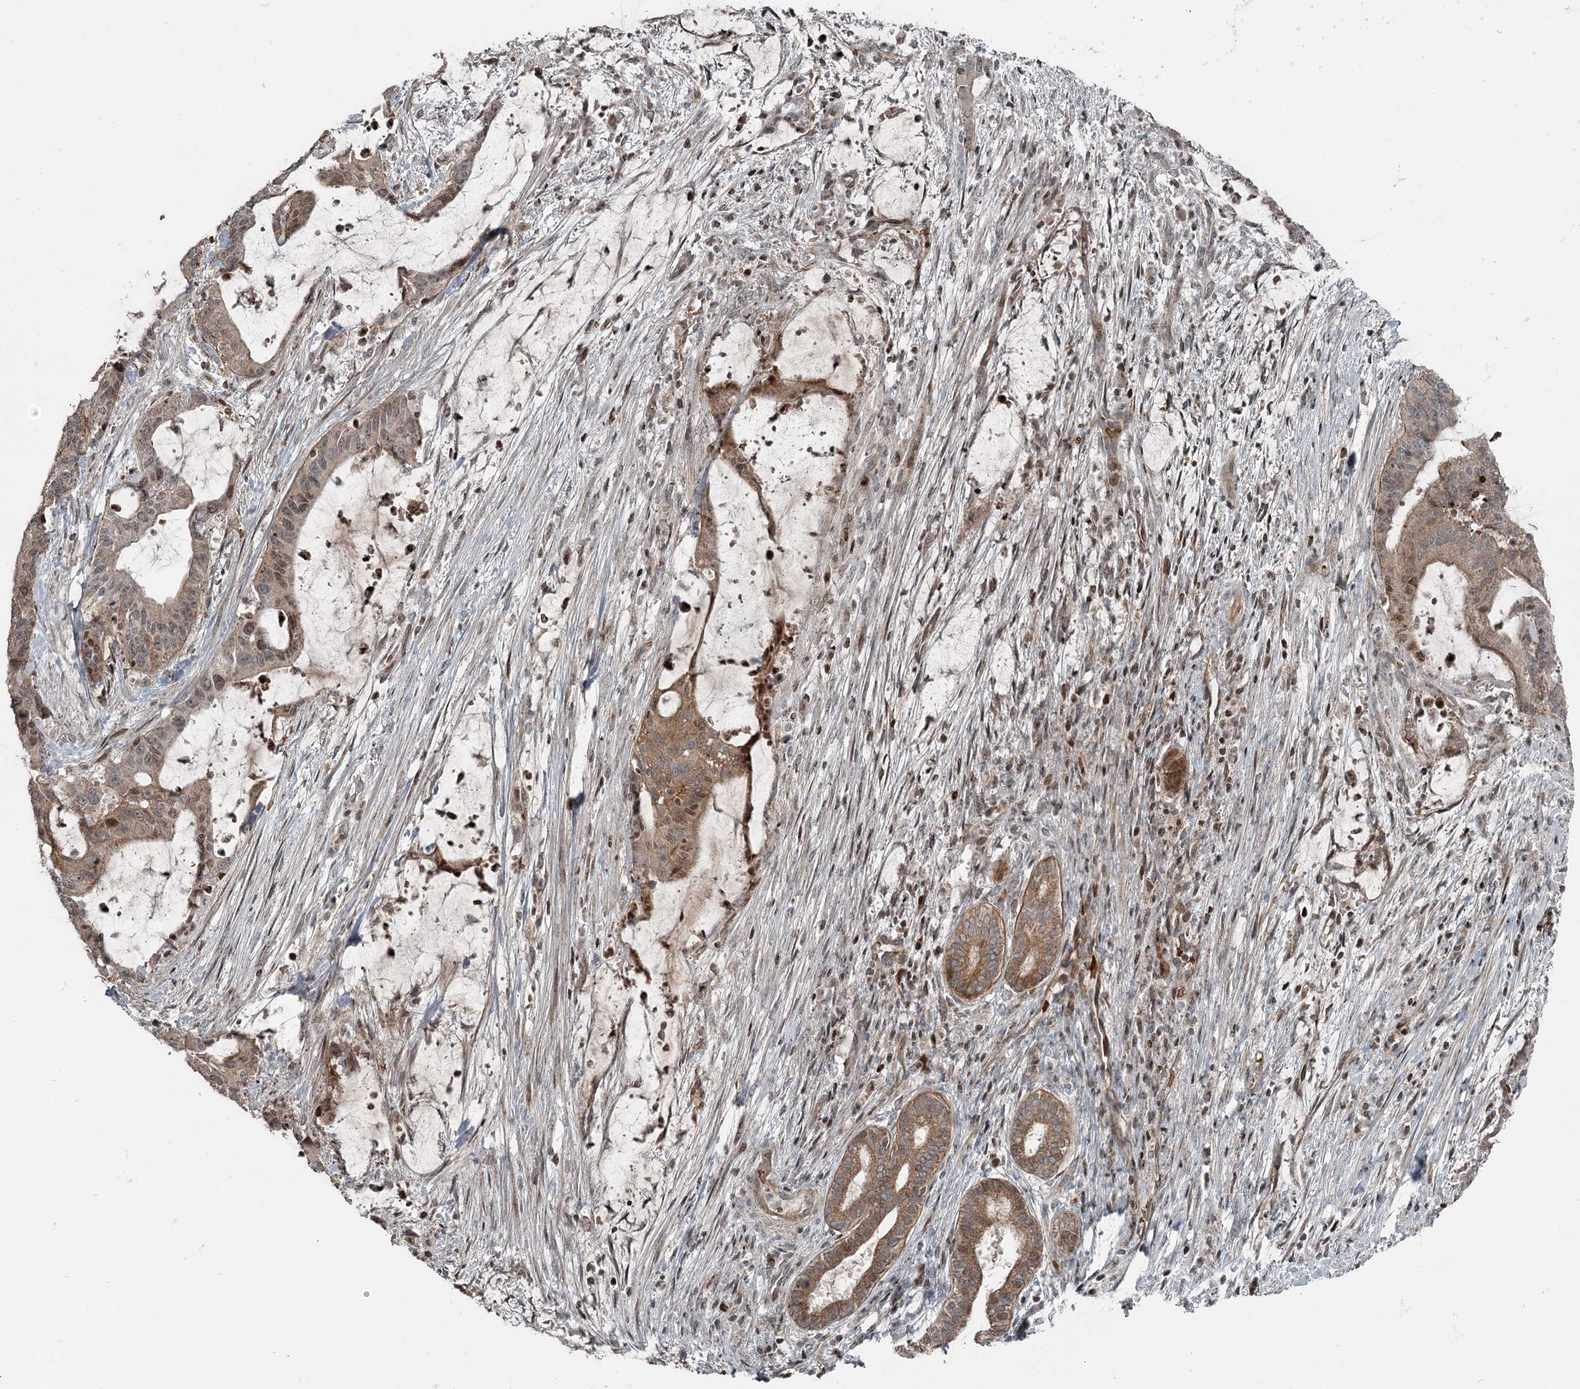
{"staining": {"intensity": "moderate", "quantity": ">75%", "location": "cytoplasmic/membranous"}, "tissue": "liver cancer", "cell_type": "Tumor cells", "image_type": "cancer", "snomed": [{"axis": "morphology", "description": "Normal tissue, NOS"}, {"axis": "morphology", "description": "Cholangiocarcinoma"}, {"axis": "topography", "description": "Liver"}, {"axis": "topography", "description": "Peripheral nerve tissue"}], "caption": "Approximately >75% of tumor cells in liver cholangiocarcinoma reveal moderate cytoplasmic/membranous protein expression as visualized by brown immunohistochemical staining.", "gene": "RASSF8", "patient": {"sex": "female", "age": 73}}